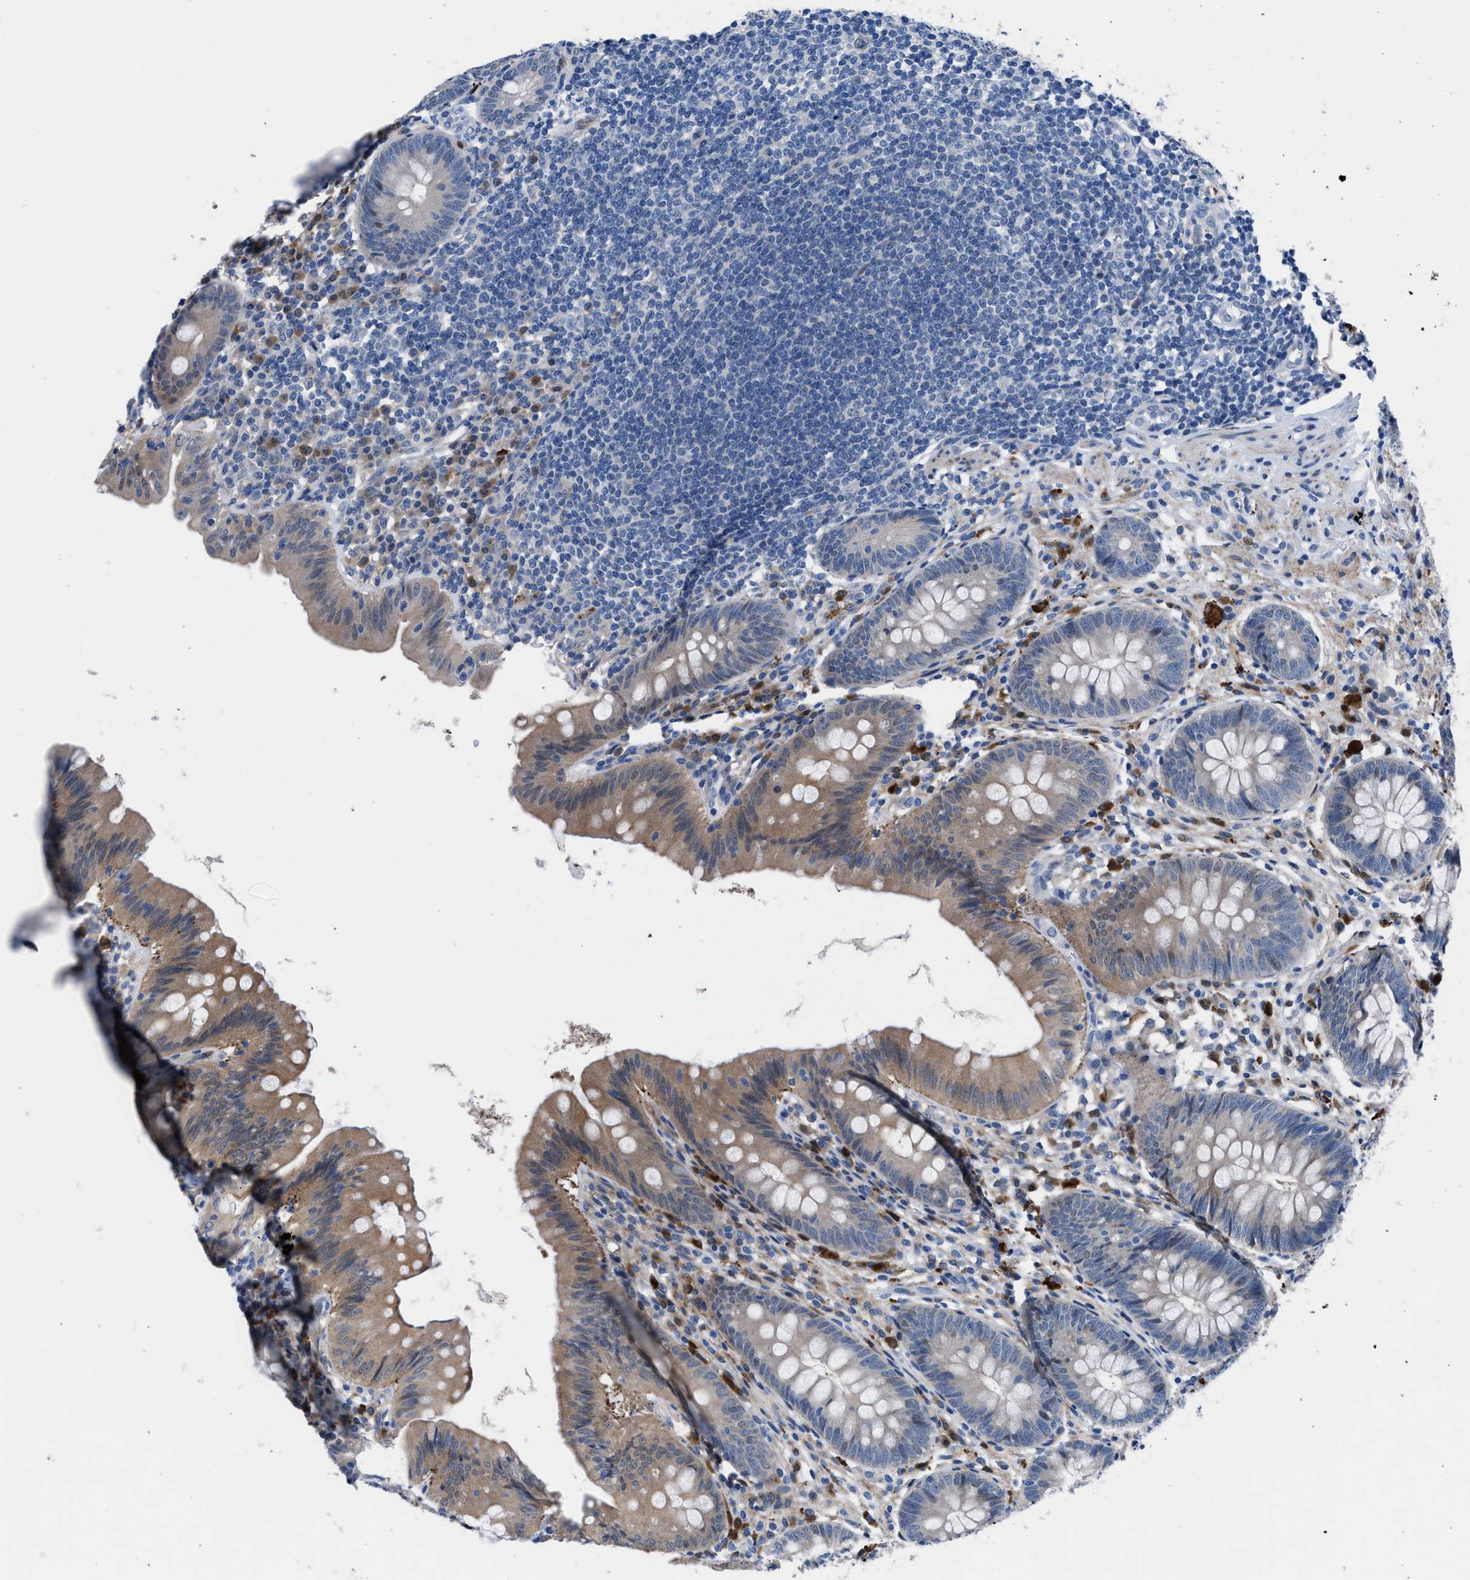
{"staining": {"intensity": "moderate", "quantity": ">75%", "location": "cytoplasmic/membranous"}, "tissue": "appendix", "cell_type": "Glandular cells", "image_type": "normal", "snomed": [{"axis": "morphology", "description": "Normal tissue, NOS"}, {"axis": "topography", "description": "Appendix"}], "caption": "This is a histology image of IHC staining of benign appendix, which shows moderate expression in the cytoplasmic/membranous of glandular cells.", "gene": "UAP1", "patient": {"sex": "male", "age": 56}}